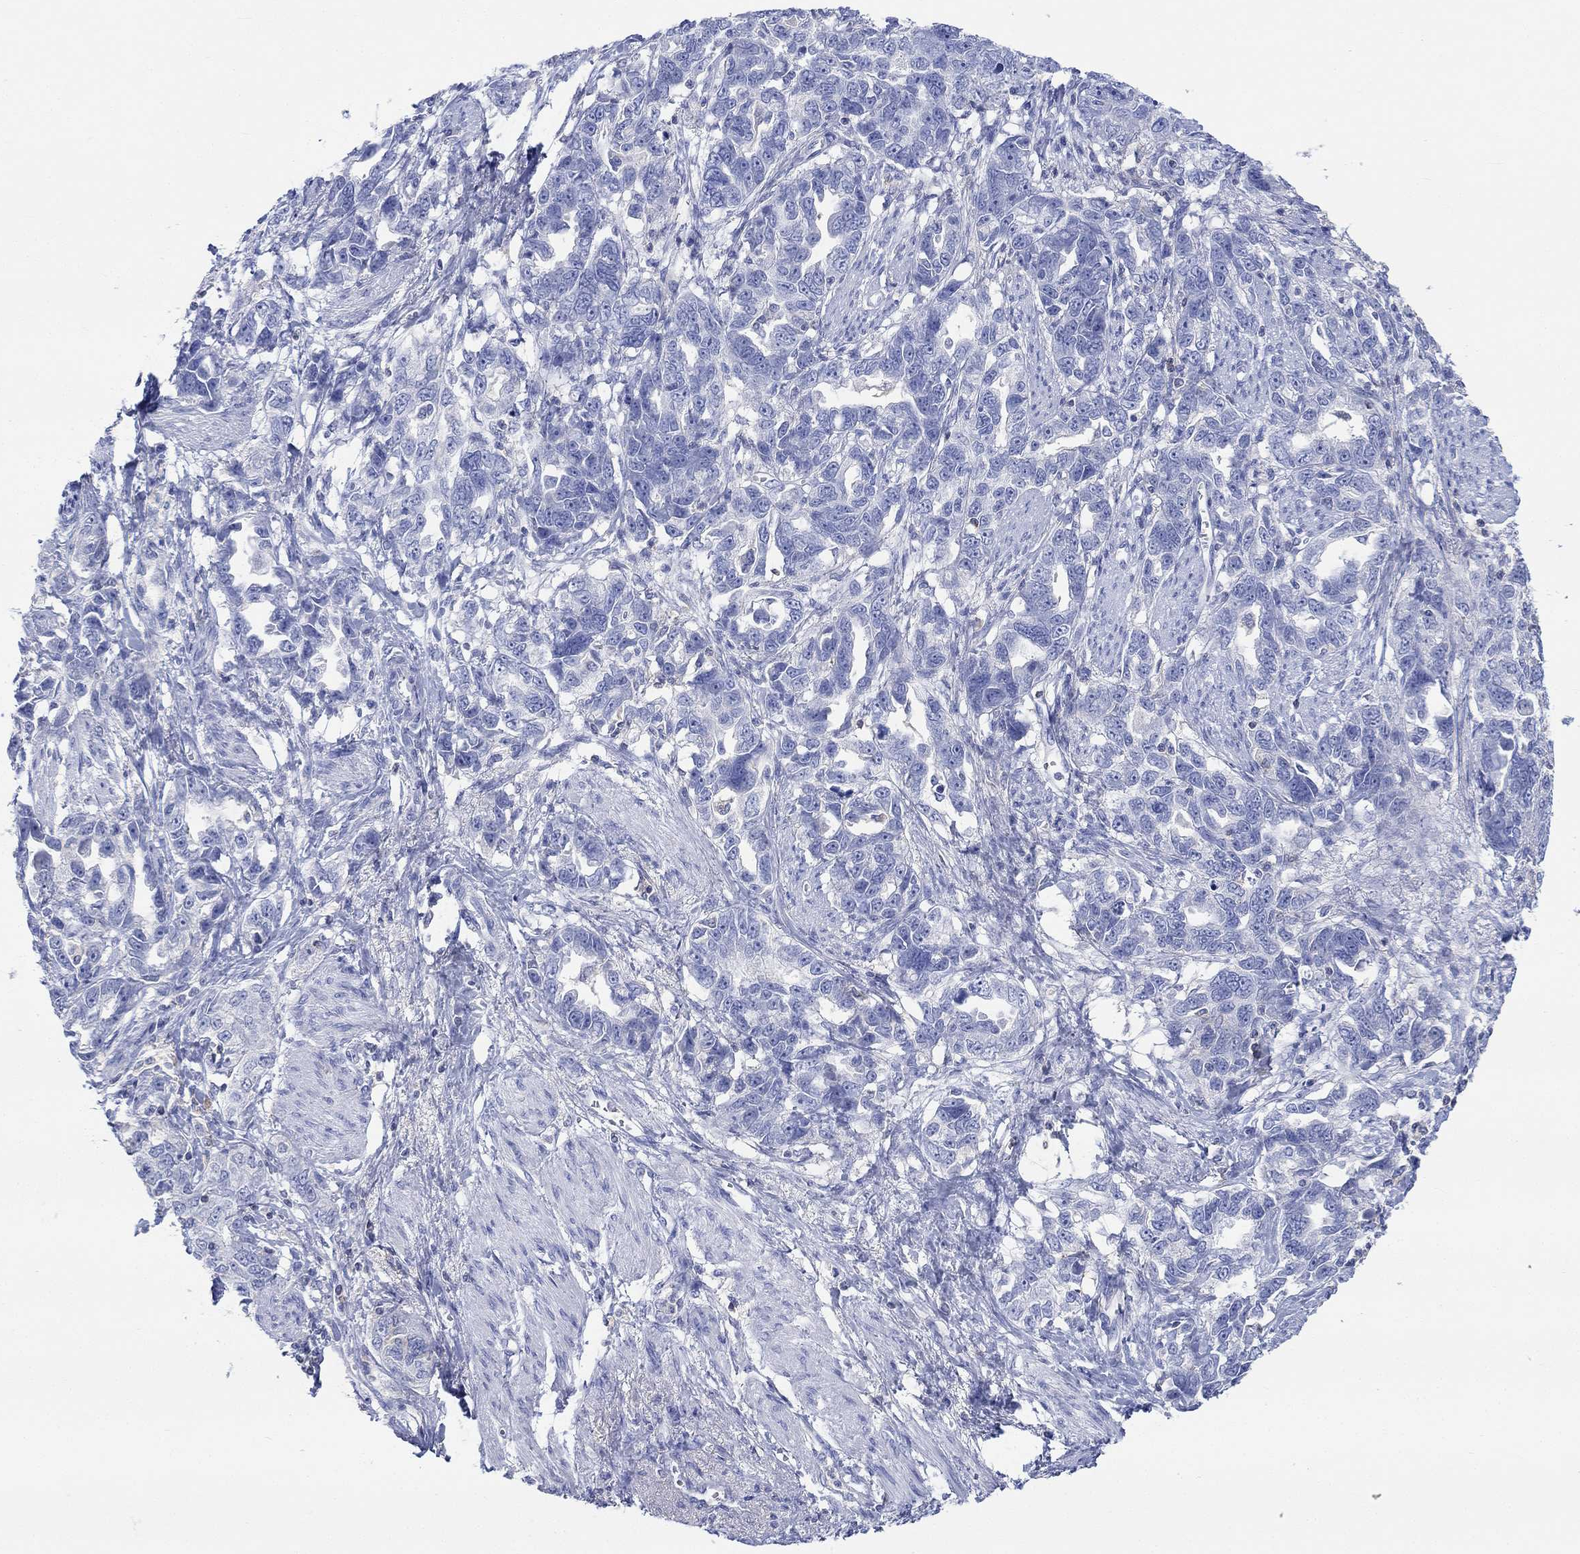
{"staining": {"intensity": "negative", "quantity": "none", "location": "none"}, "tissue": "ovarian cancer", "cell_type": "Tumor cells", "image_type": "cancer", "snomed": [{"axis": "morphology", "description": "Cystadenocarcinoma, serous, NOS"}, {"axis": "topography", "description": "Ovary"}], "caption": "Tumor cells are negative for brown protein staining in ovarian cancer.", "gene": "GCM1", "patient": {"sex": "female", "age": 51}}